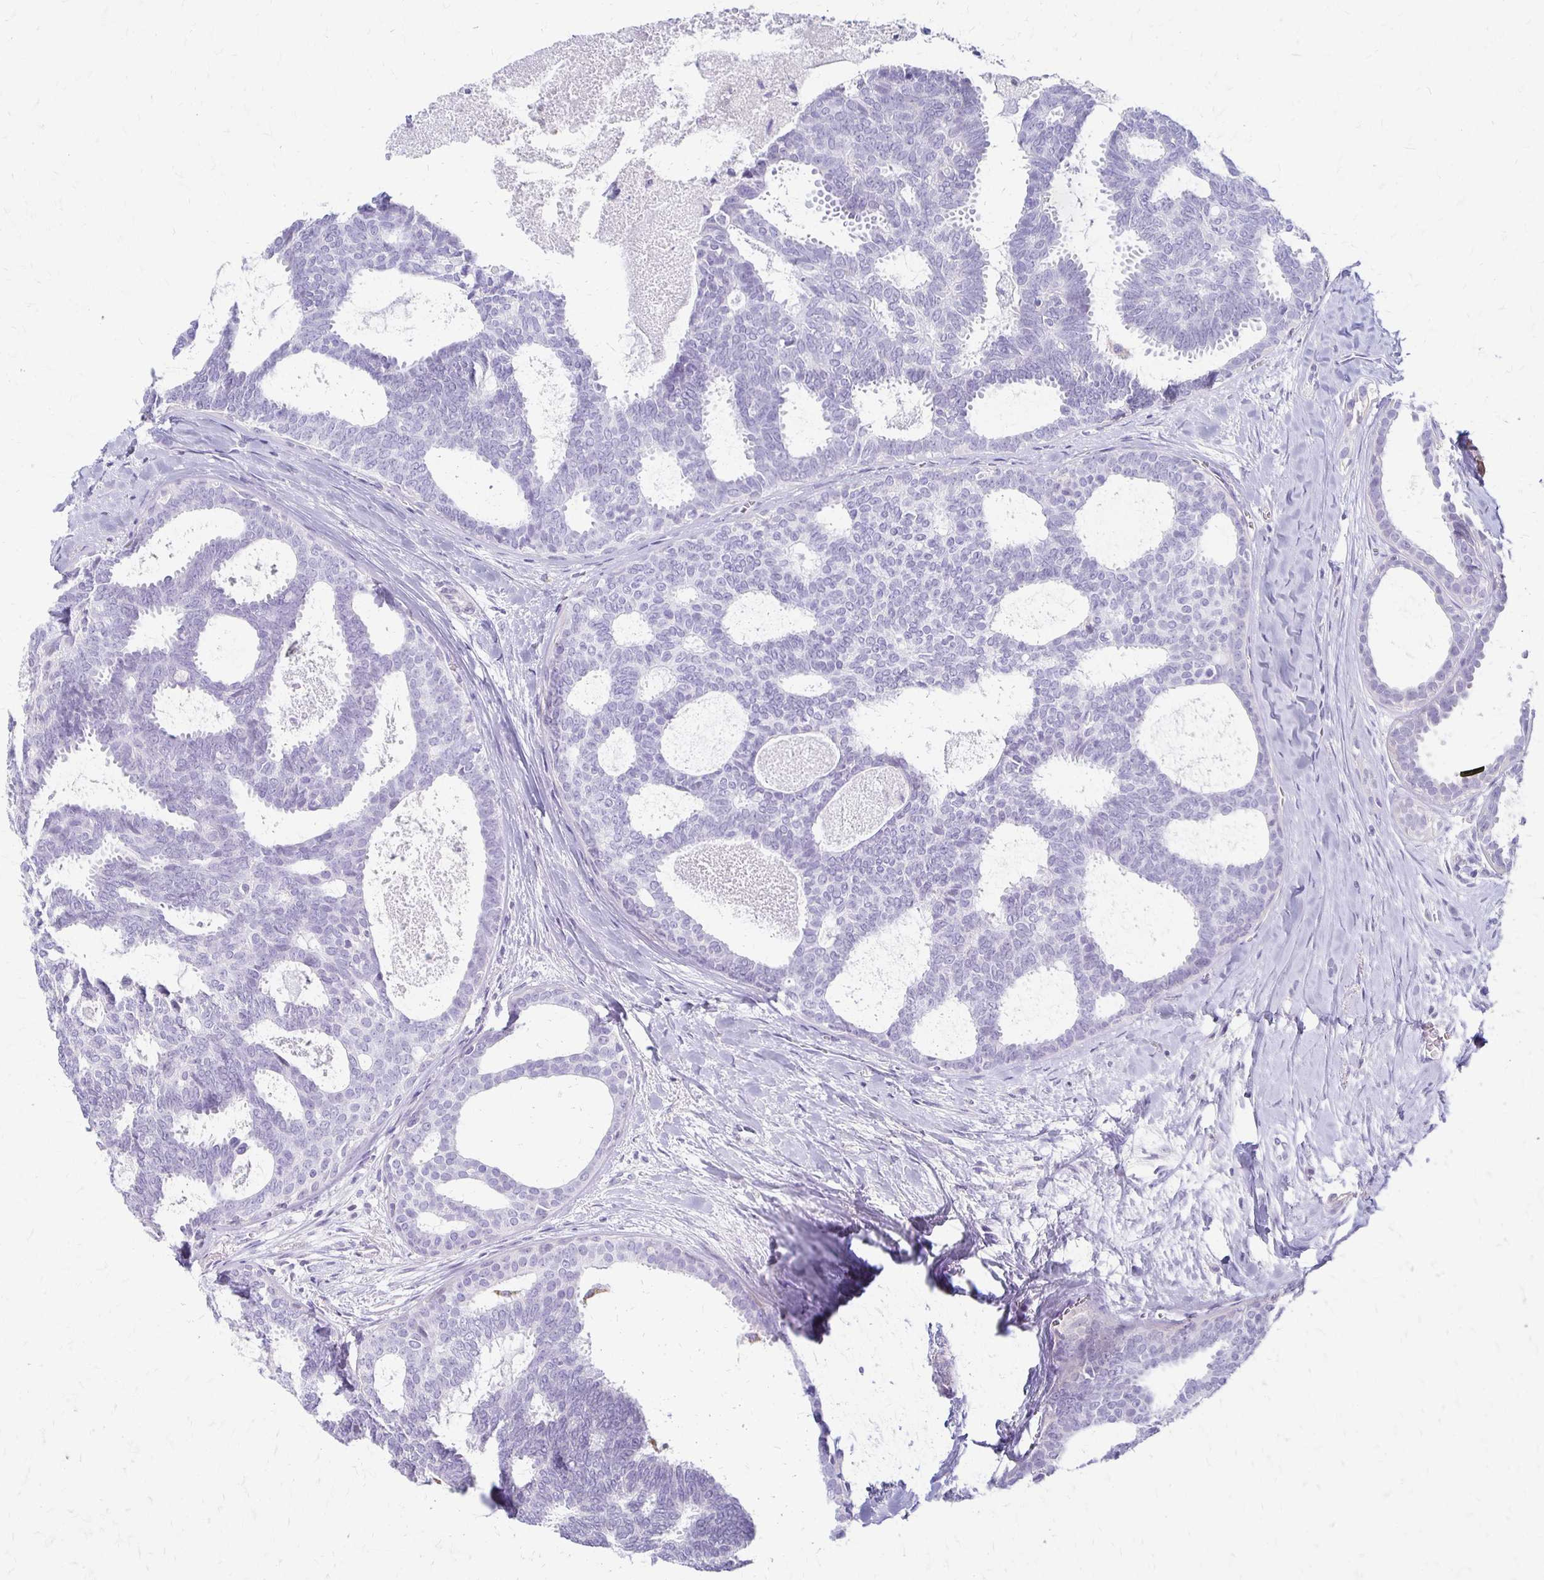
{"staining": {"intensity": "negative", "quantity": "none", "location": "none"}, "tissue": "breast cancer", "cell_type": "Tumor cells", "image_type": "cancer", "snomed": [{"axis": "morphology", "description": "Intraductal carcinoma, in situ"}, {"axis": "morphology", "description": "Duct carcinoma"}, {"axis": "morphology", "description": "Lobular carcinoma, in situ"}, {"axis": "topography", "description": "Breast"}], "caption": "High power microscopy photomicrograph of an immunohistochemistry histopathology image of breast cancer, revealing no significant positivity in tumor cells.", "gene": "IVL", "patient": {"sex": "female", "age": 44}}